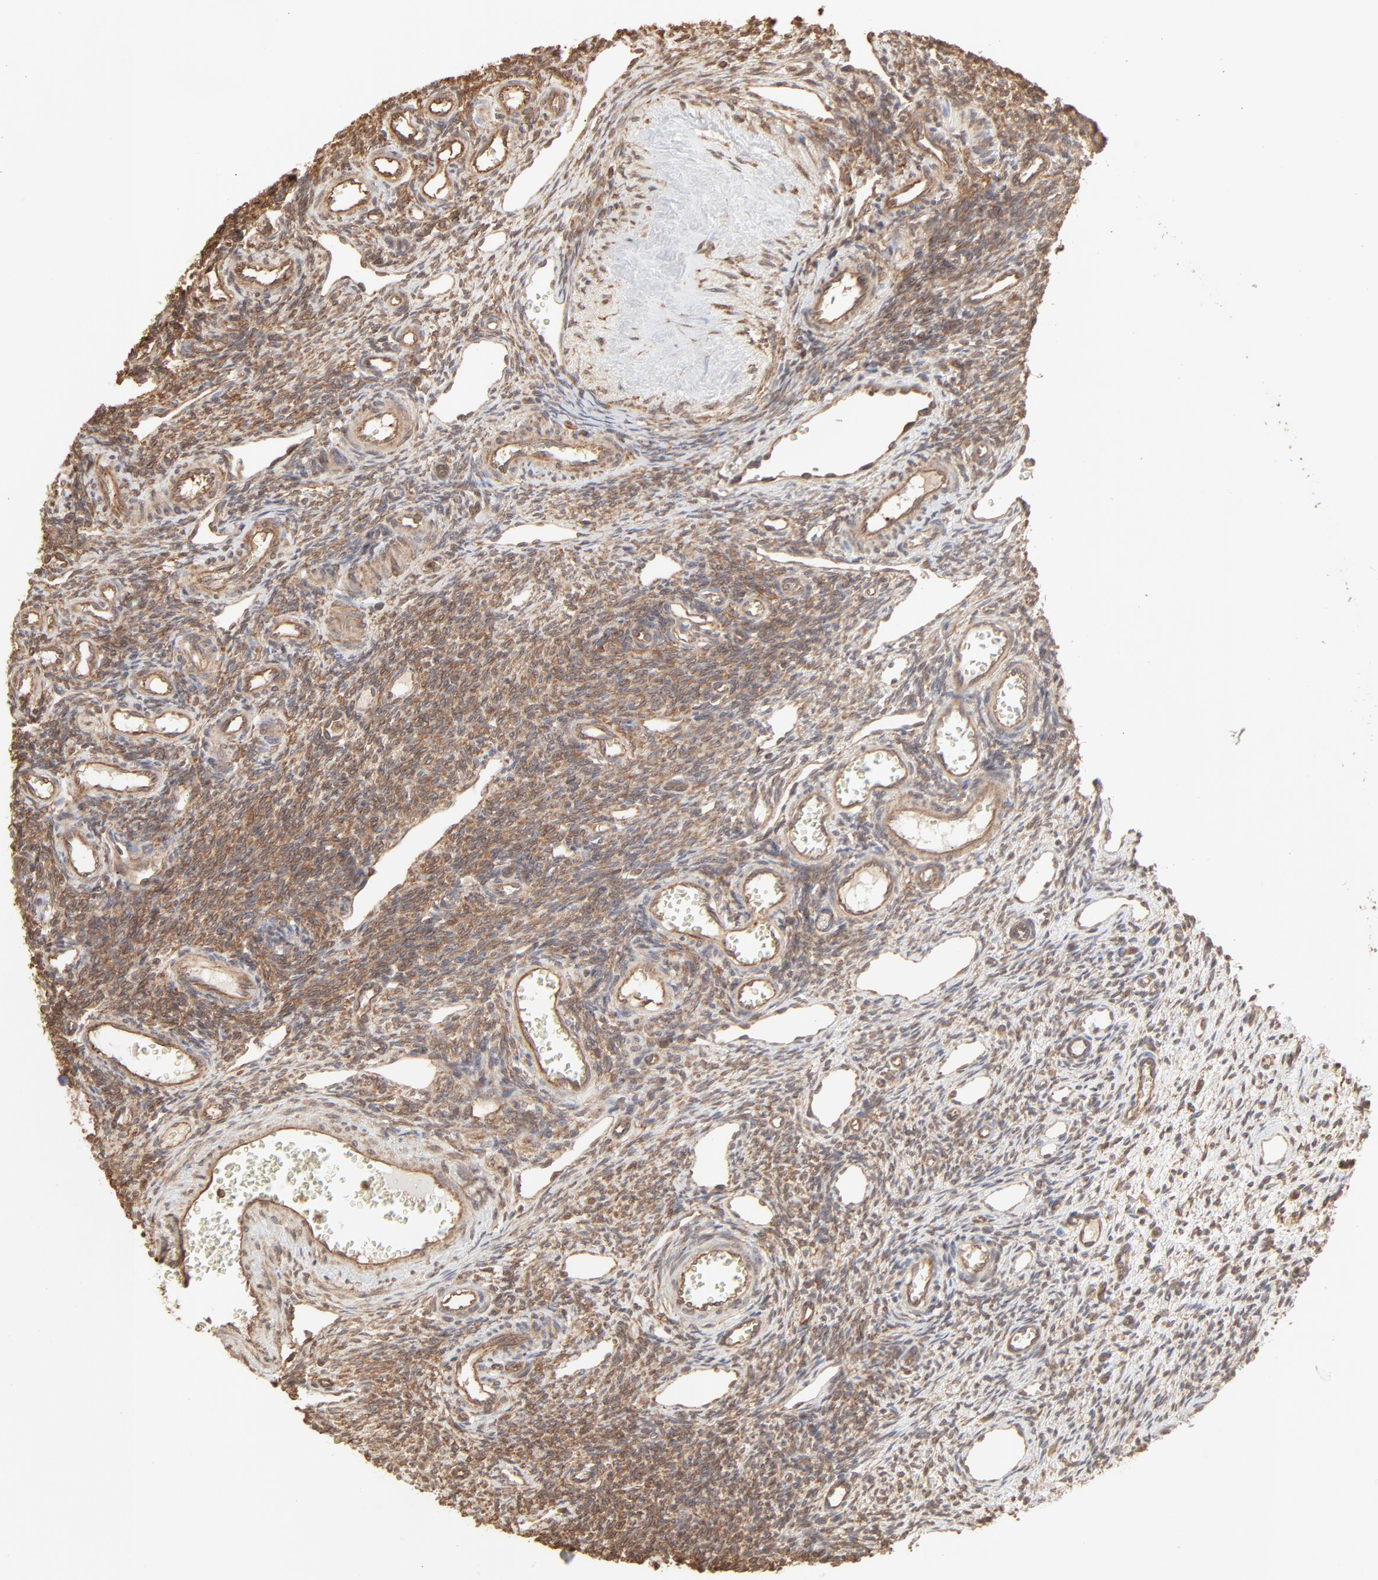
{"staining": {"intensity": "moderate", "quantity": ">75%", "location": "cytoplasmic/membranous"}, "tissue": "ovary", "cell_type": "Ovarian stroma cells", "image_type": "normal", "snomed": [{"axis": "morphology", "description": "Normal tissue, NOS"}, {"axis": "topography", "description": "Ovary"}], "caption": "This is an image of immunohistochemistry staining of normal ovary, which shows moderate expression in the cytoplasmic/membranous of ovarian stroma cells.", "gene": "PPP2CA", "patient": {"sex": "female", "age": 33}}